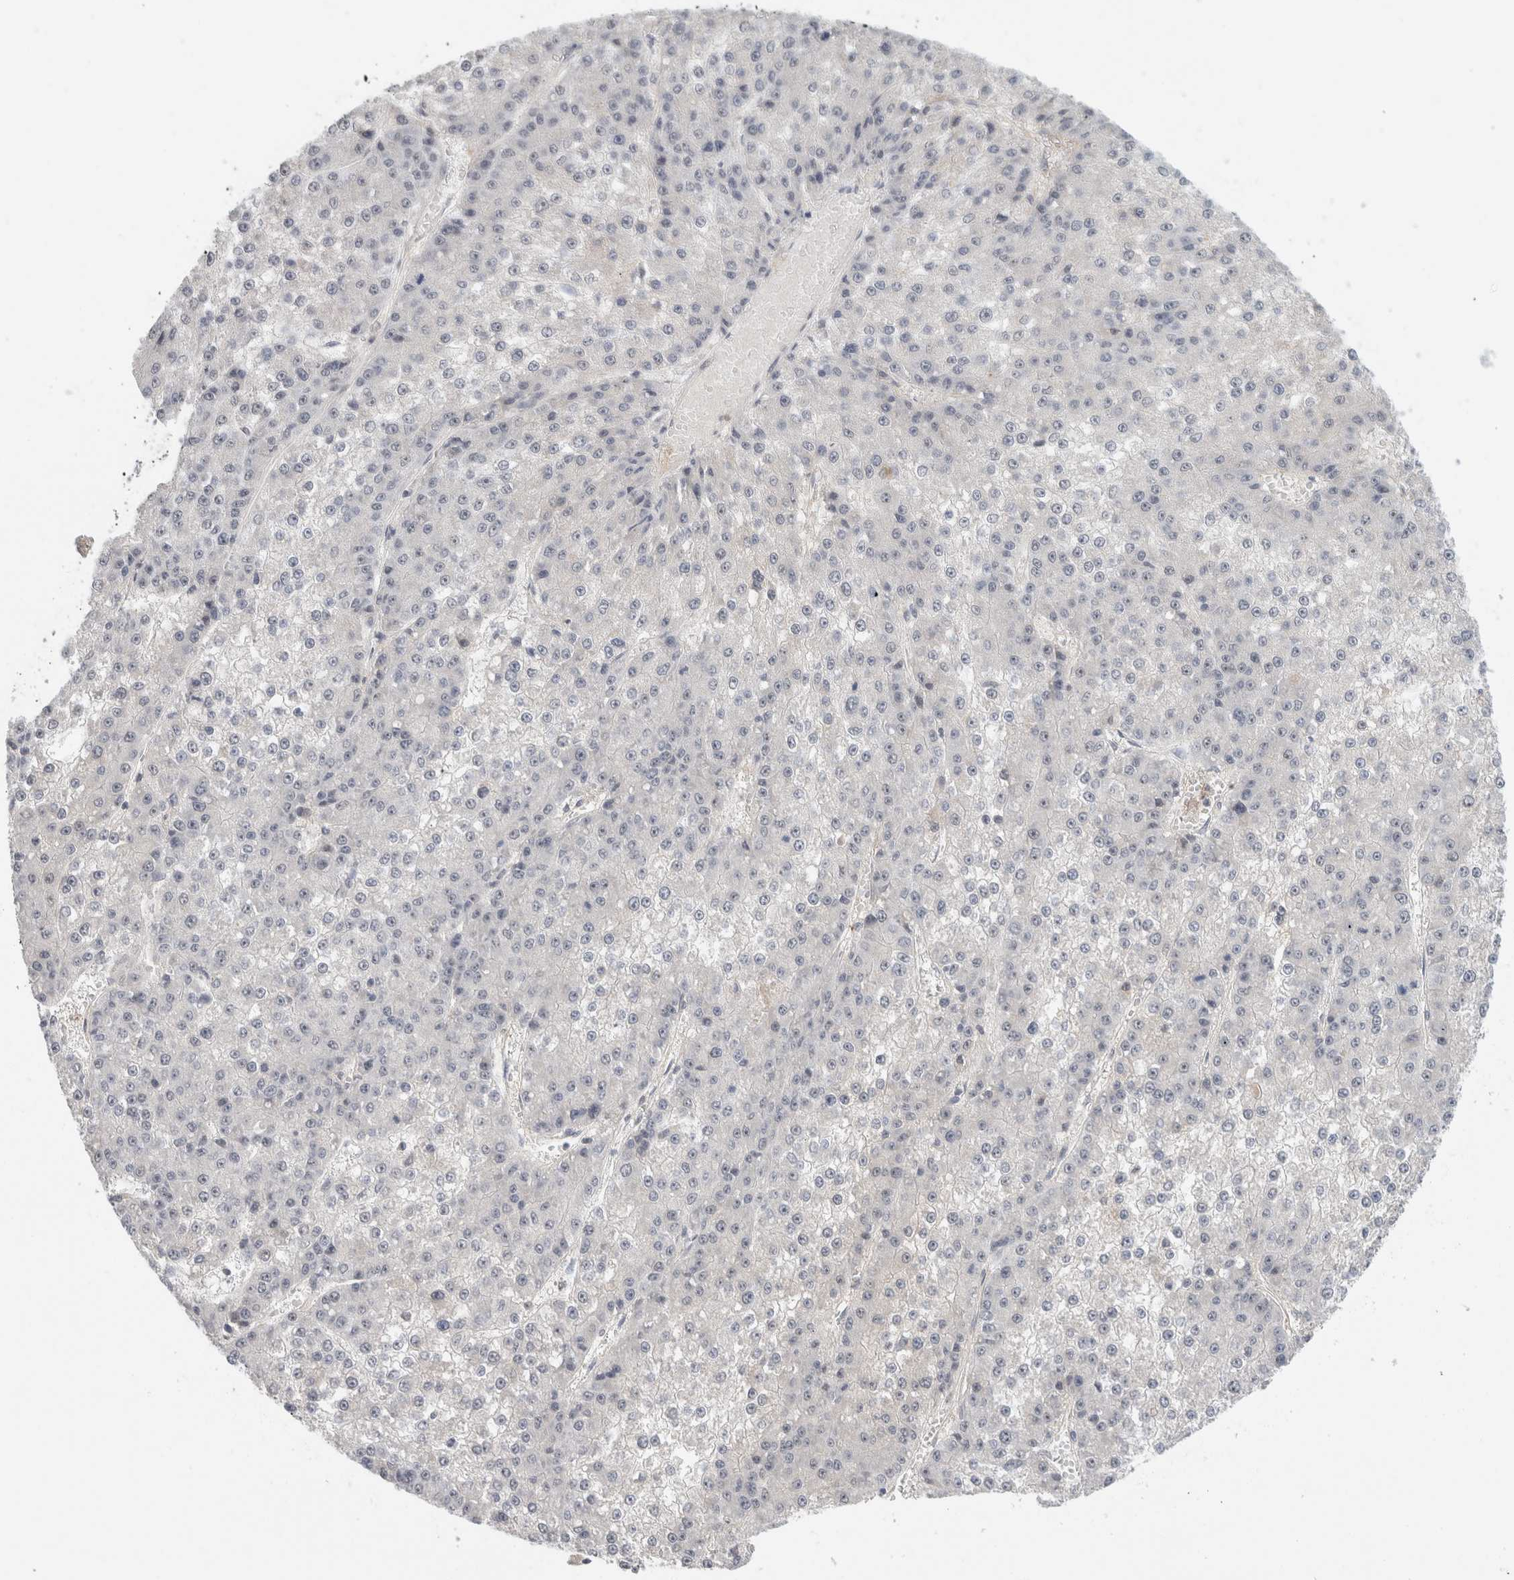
{"staining": {"intensity": "negative", "quantity": "none", "location": "none"}, "tissue": "liver cancer", "cell_type": "Tumor cells", "image_type": "cancer", "snomed": [{"axis": "morphology", "description": "Carcinoma, Hepatocellular, NOS"}, {"axis": "topography", "description": "Liver"}], "caption": "DAB (3,3'-diaminobenzidine) immunohistochemical staining of human liver hepatocellular carcinoma exhibits no significant staining in tumor cells. The staining was performed using DAB to visualize the protein expression in brown, while the nuclei were stained in blue with hematoxylin (Magnification: 20x).", "gene": "HCN3", "patient": {"sex": "female", "age": 73}}